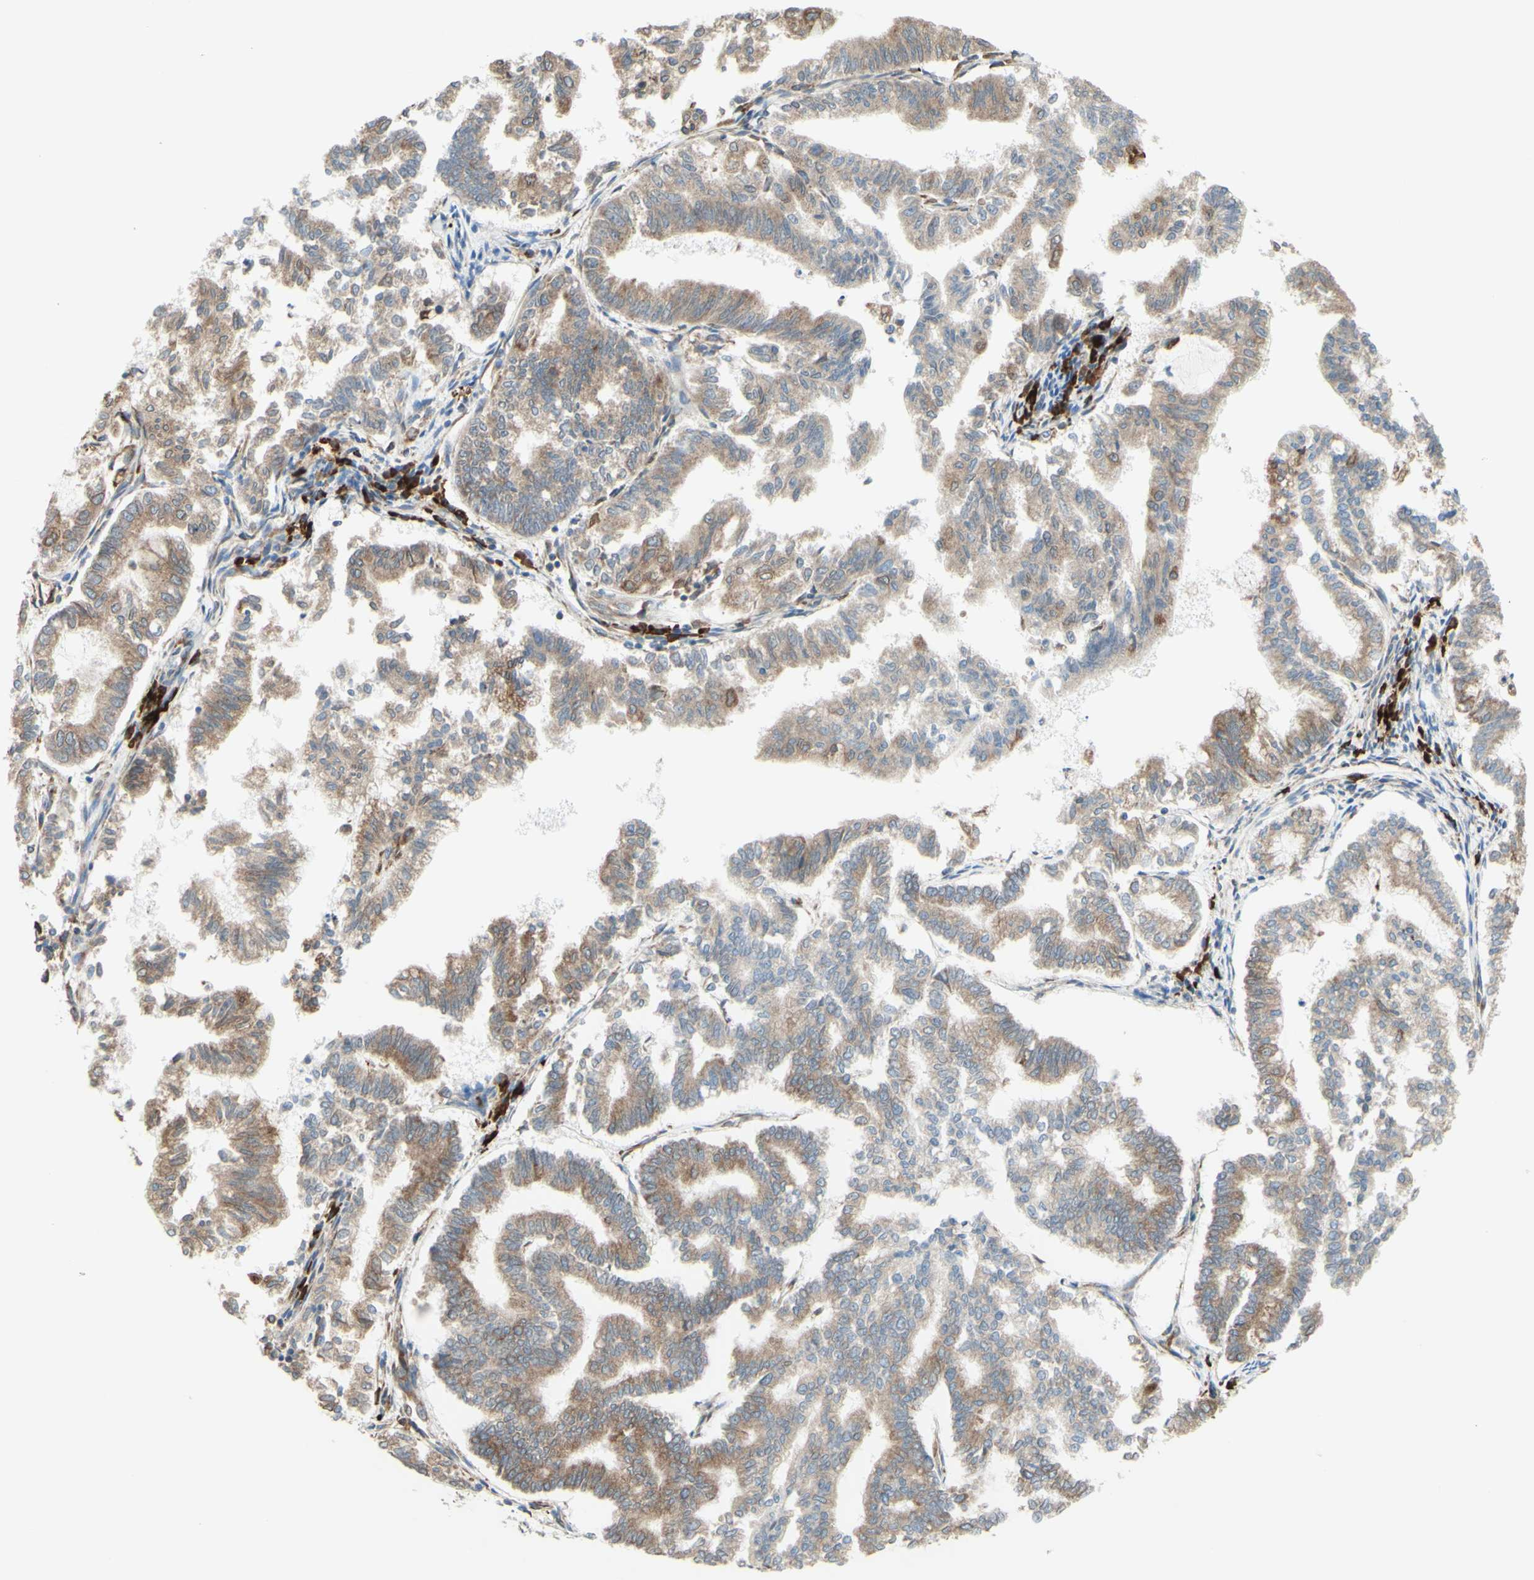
{"staining": {"intensity": "moderate", "quantity": ">75%", "location": "cytoplasmic/membranous"}, "tissue": "endometrial cancer", "cell_type": "Tumor cells", "image_type": "cancer", "snomed": [{"axis": "morphology", "description": "Necrosis, NOS"}, {"axis": "morphology", "description": "Adenocarcinoma, NOS"}, {"axis": "topography", "description": "Endometrium"}], "caption": "Moderate cytoplasmic/membranous expression is appreciated in approximately >75% of tumor cells in endometrial cancer.", "gene": "DNAJB11", "patient": {"sex": "female", "age": 79}}